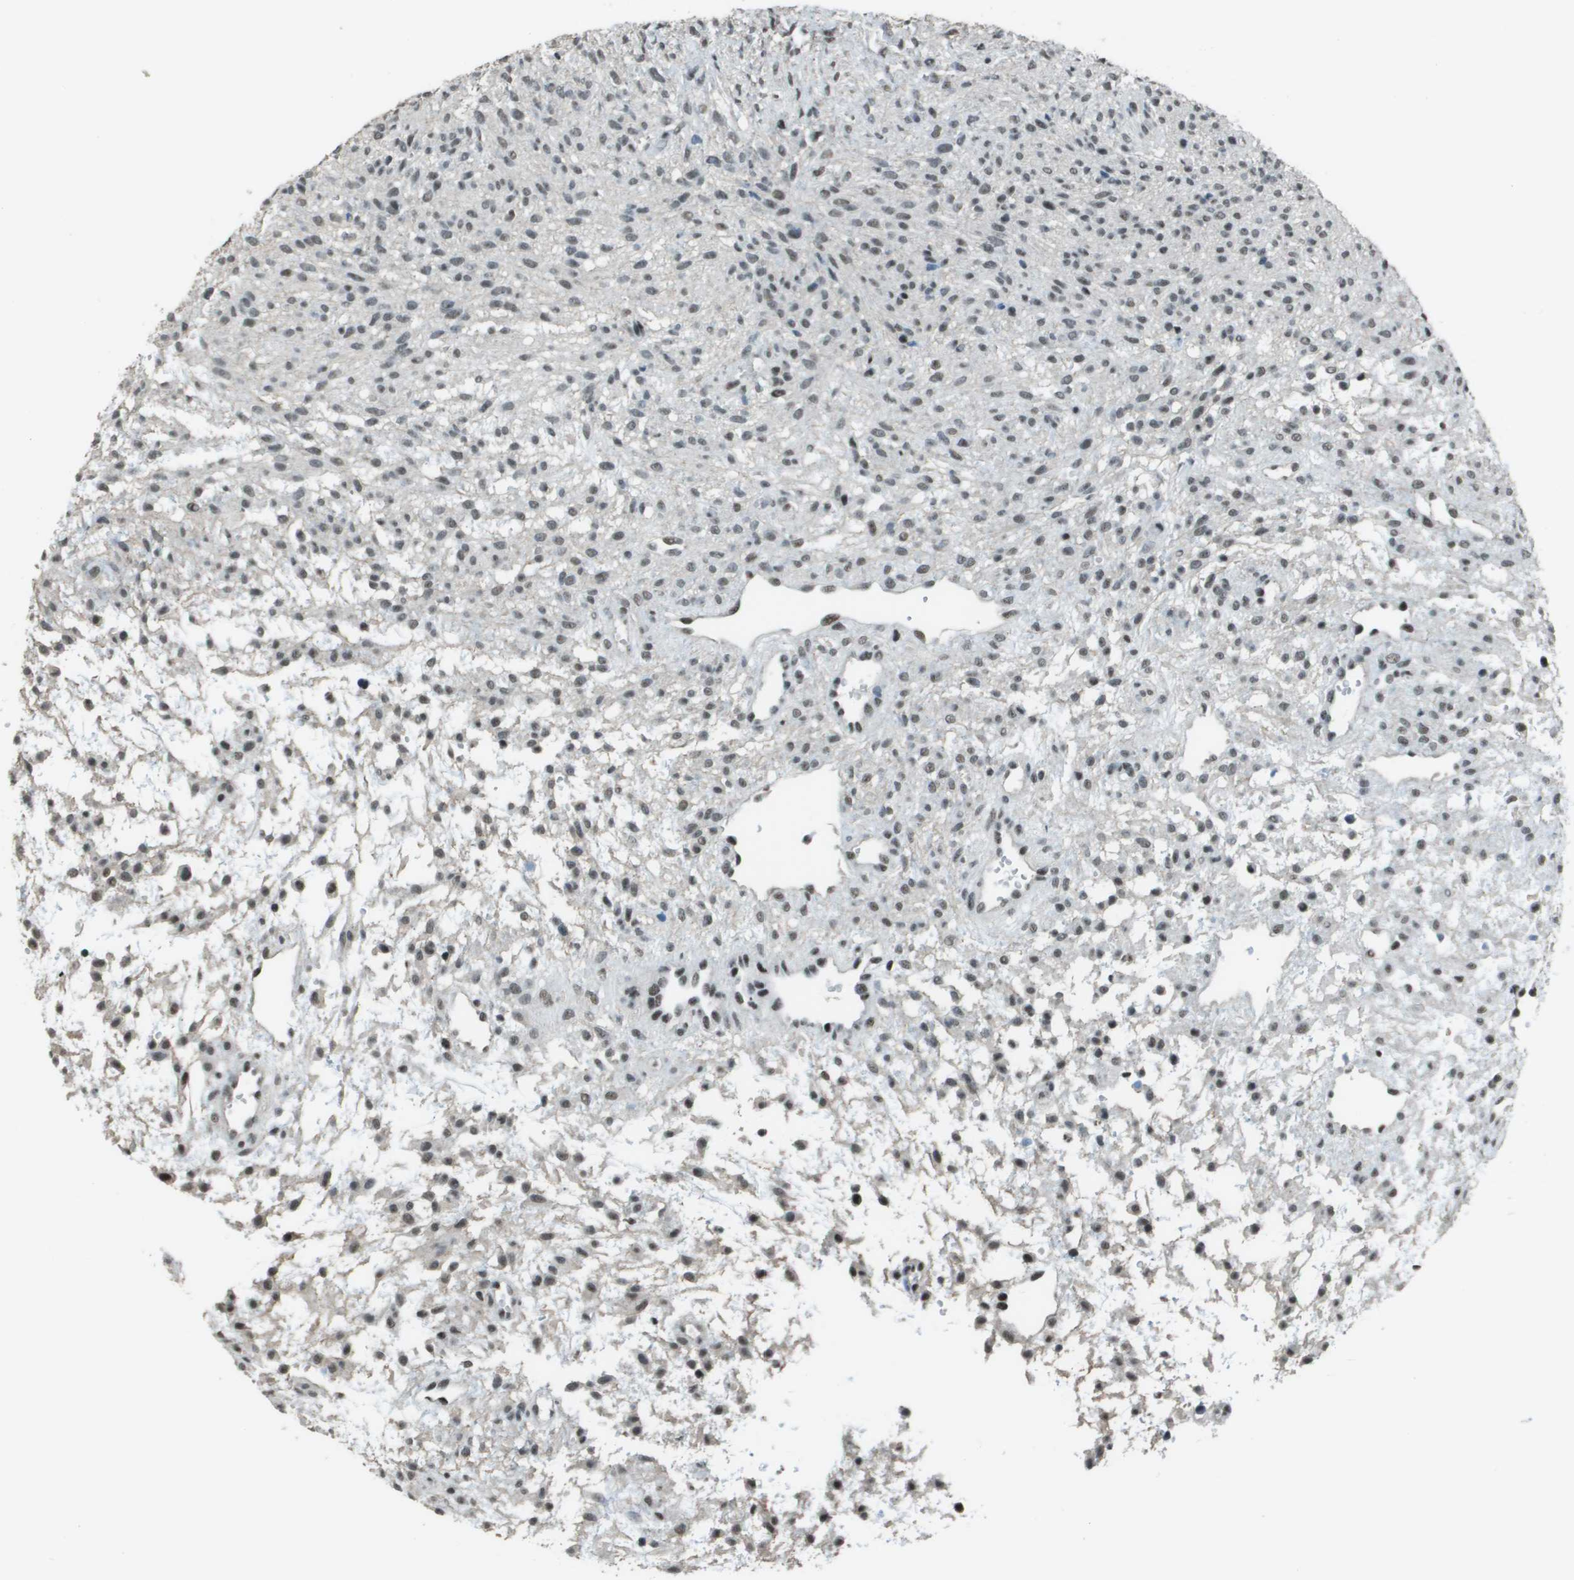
{"staining": {"intensity": "weak", "quantity": "<25%", "location": "nuclear"}, "tissue": "ovary", "cell_type": "Ovarian stroma cells", "image_type": "normal", "snomed": [{"axis": "morphology", "description": "Normal tissue, NOS"}, {"axis": "morphology", "description": "Cyst, NOS"}, {"axis": "topography", "description": "Ovary"}], "caption": "This image is of normal ovary stained with immunohistochemistry (IHC) to label a protein in brown with the nuclei are counter-stained blue. There is no expression in ovarian stroma cells.", "gene": "DEPDC1", "patient": {"sex": "female", "age": 18}}